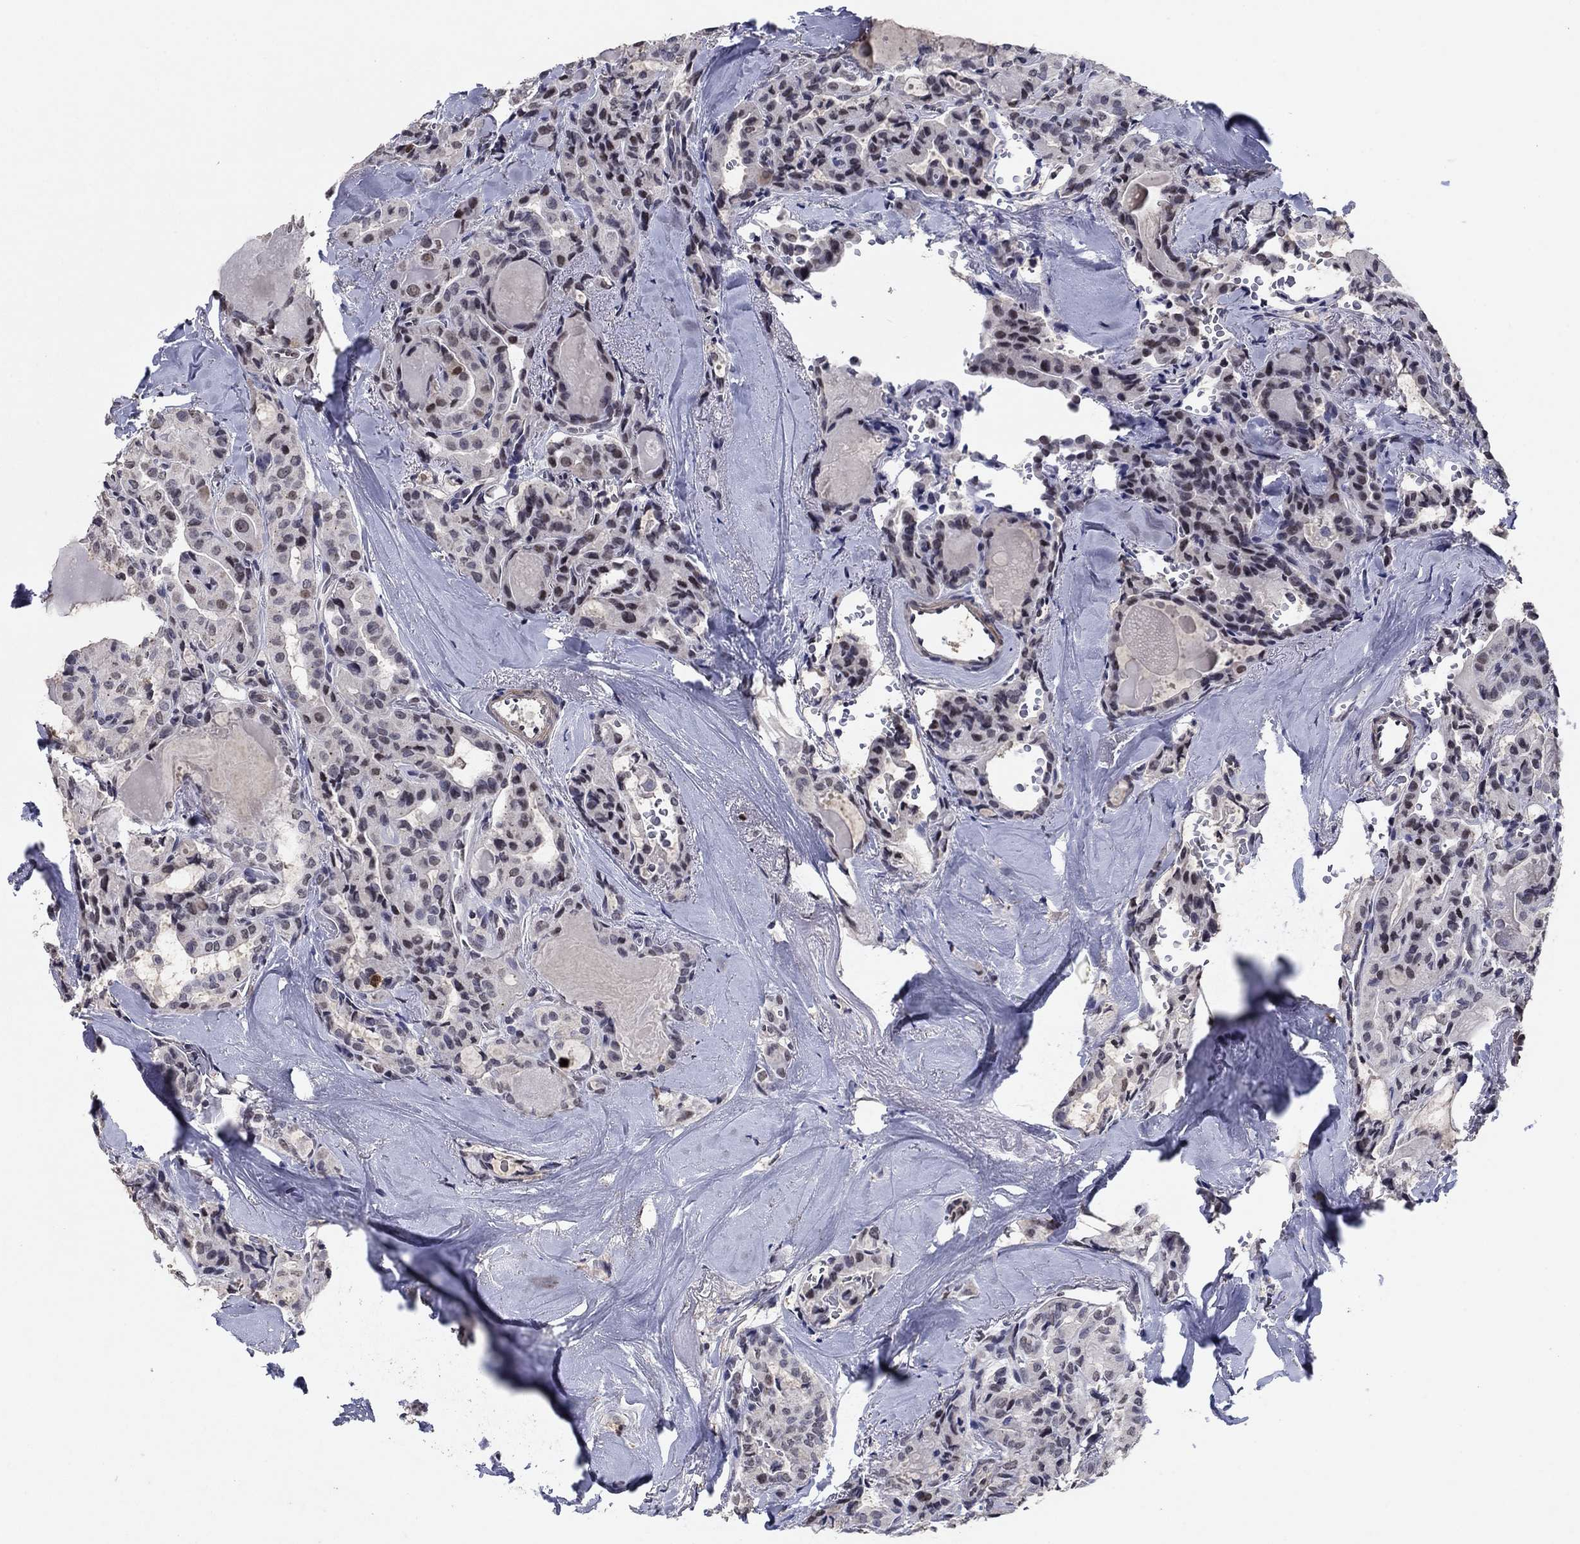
{"staining": {"intensity": "negative", "quantity": "none", "location": "none"}, "tissue": "thyroid cancer", "cell_type": "Tumor cells", "image_type": "cancer", "snomed": [{"axis": "morphology", "description": "Papillary adenocarcinoma, NOS"}, {"axis": "topography", "description": "Thyroid gland"}], "caption": "Immunohistochemical staining of thyroid cancer exhibits no significant expression in tumor cells.", "gene": "TYMS", "patient": {"sex": "female", "age": 41}}